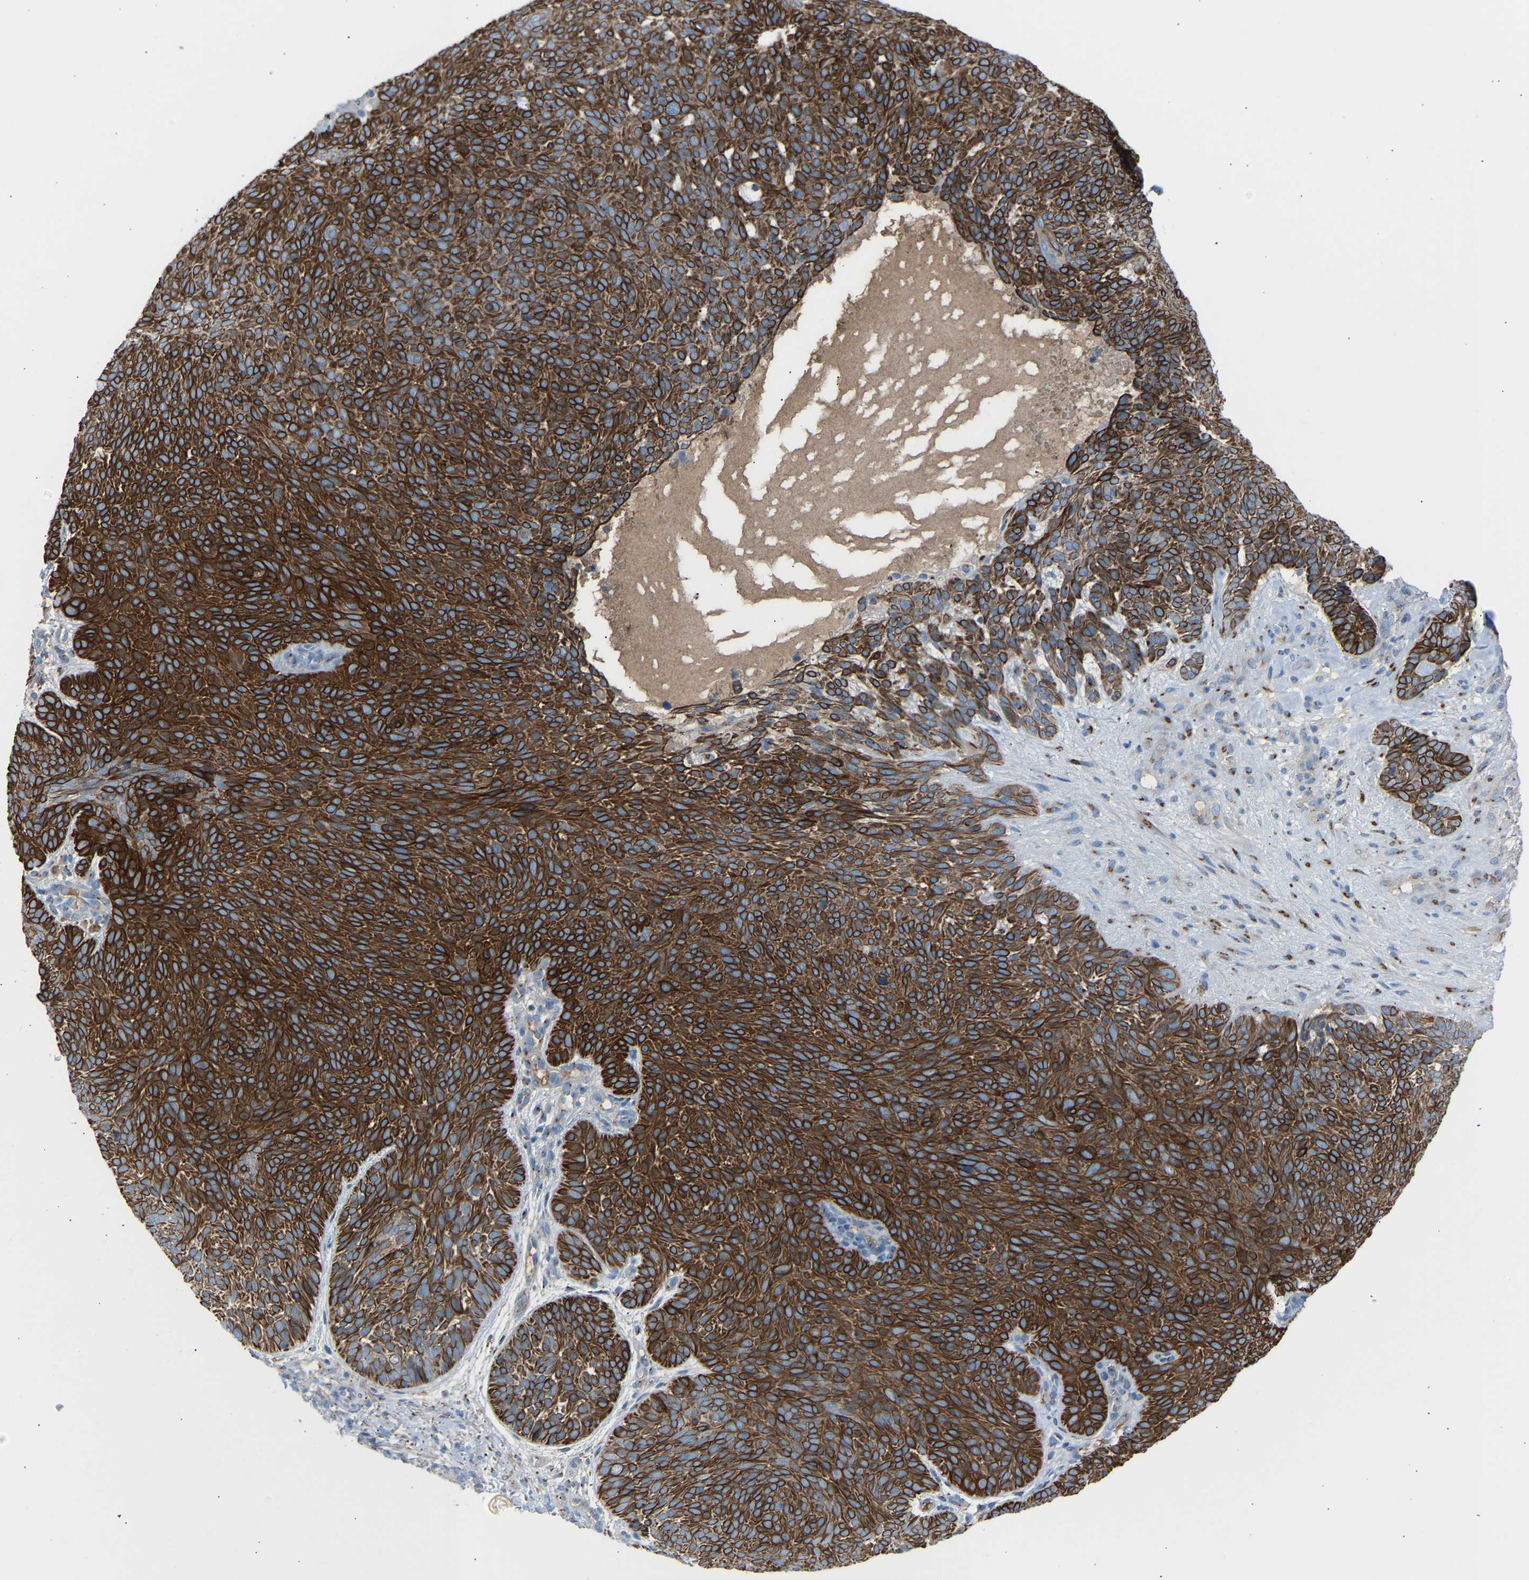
{"staining": {"intensity": "strong", "quantity": ">75%", "location": "cytoplasmic/membranous"}, "tissue": "skin cancer", "cell_type": "Tumor cells", "image_type": "cancer", "snomed": [{"axis": "morphology", "description": "Basal cell carcinoma"}, {"axis": "topography", "description": "Skin"}], "caption": "Skin basal cell carcinoma tissue demonstrates strong cytoplasmic/membranous positivity in about >75% of tumor cells (IHC, brightfield microscopy, high magnification).", "gene": "CYREN", "patient": {"sex": "male", "age": 61}}